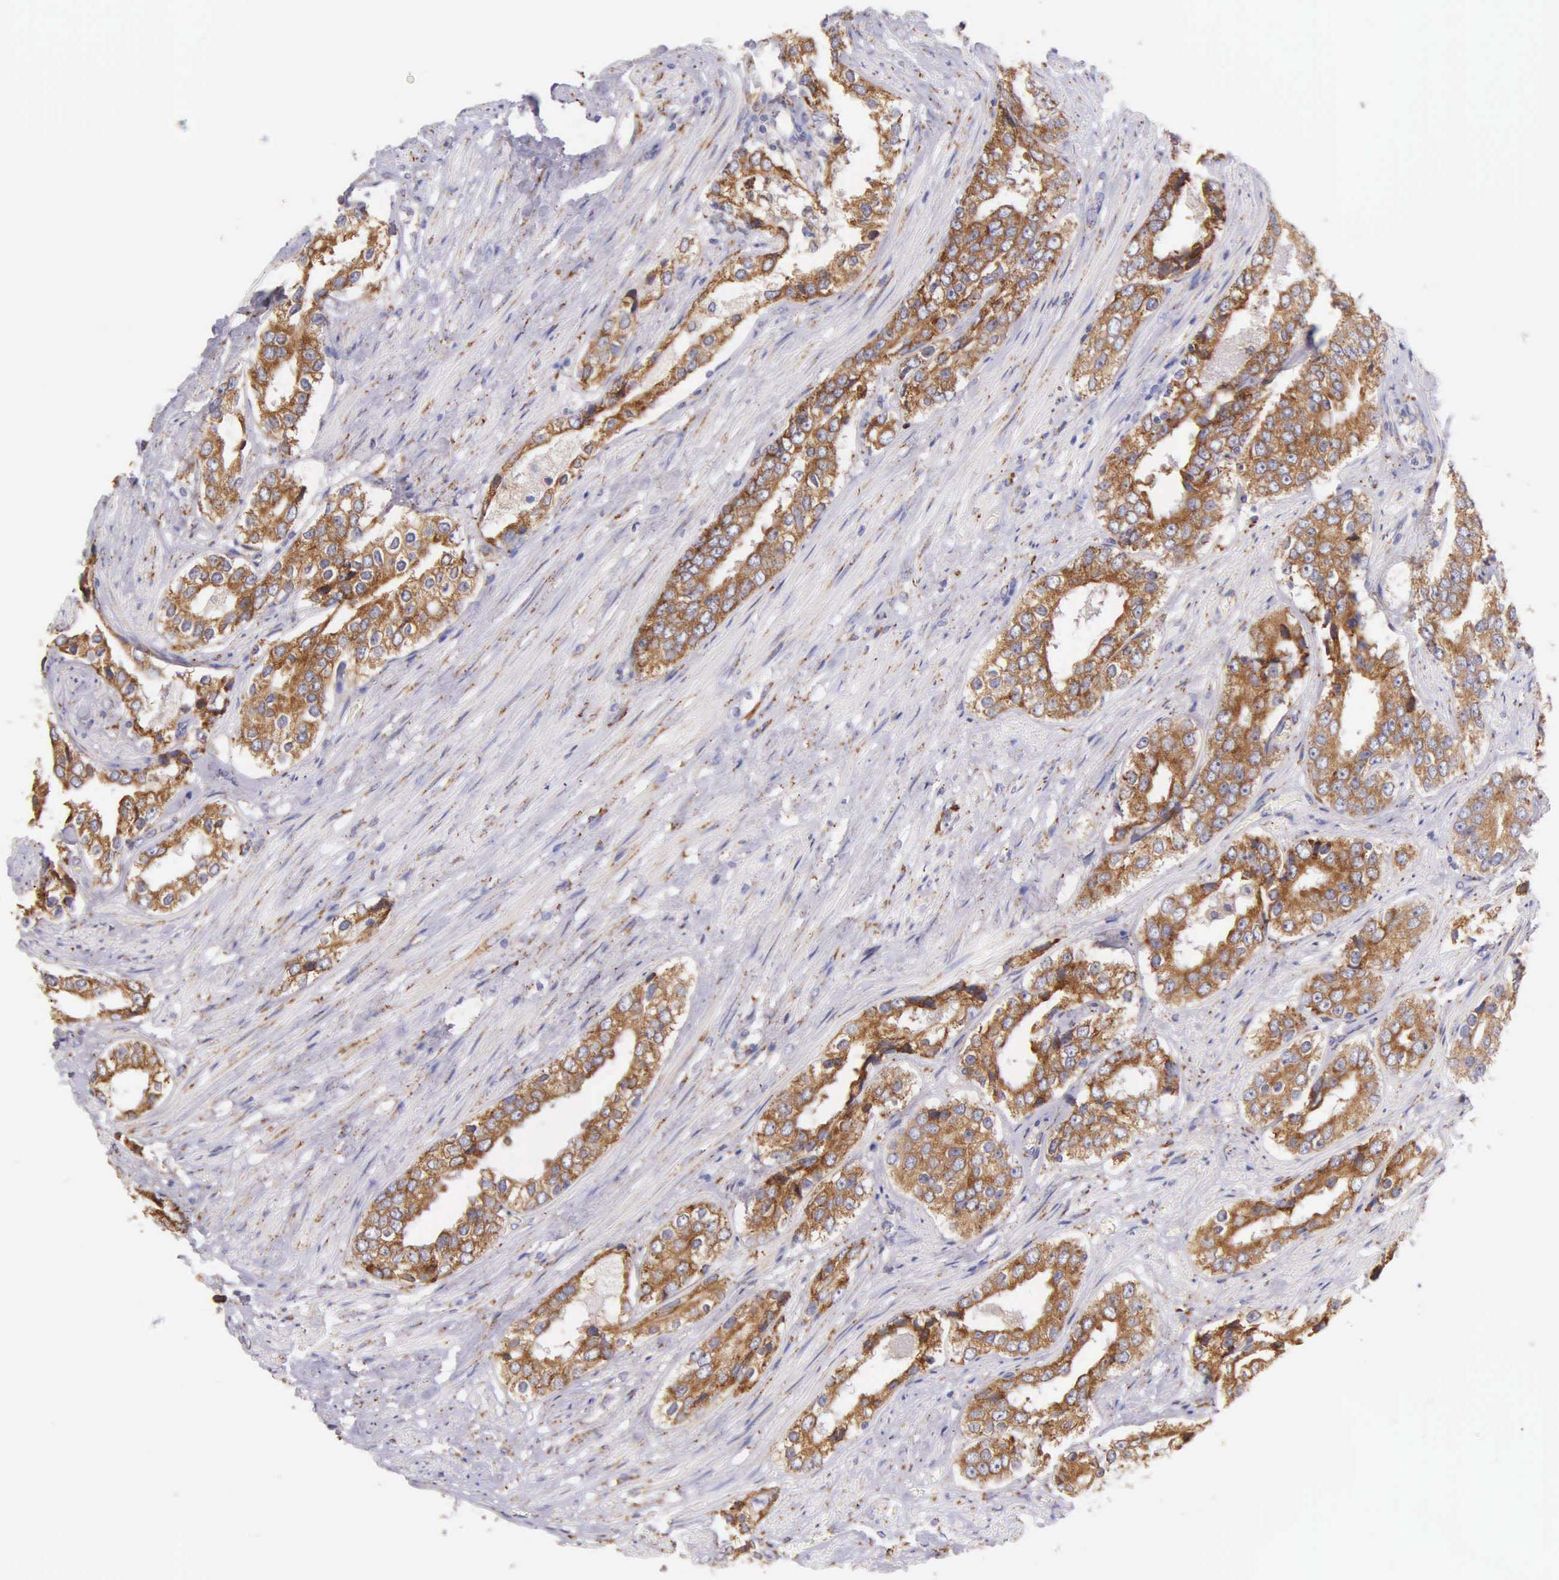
{"staining": {"intensity": "weak", "quantity": ">75%", "location": "cytoplasmic/membranous"}, "tissue": "prostate cancer", "cell_type": "Tumor cells", "image_type": "cancer", "snomed": [{"axis": "morphology", "description": "Adenocarcinoma, Medium grade"}, {"axis": "topography", "description": "Prostate"}], "caption": "The immunohistochemical stain labels weak cytoplasmic/membranous staining in tumor cells of prostate cancer (adenocarcinoma (medium-grade)) tissue.", "gene": "CKAP4", "patient": {"sex": "male", "age": 73}}